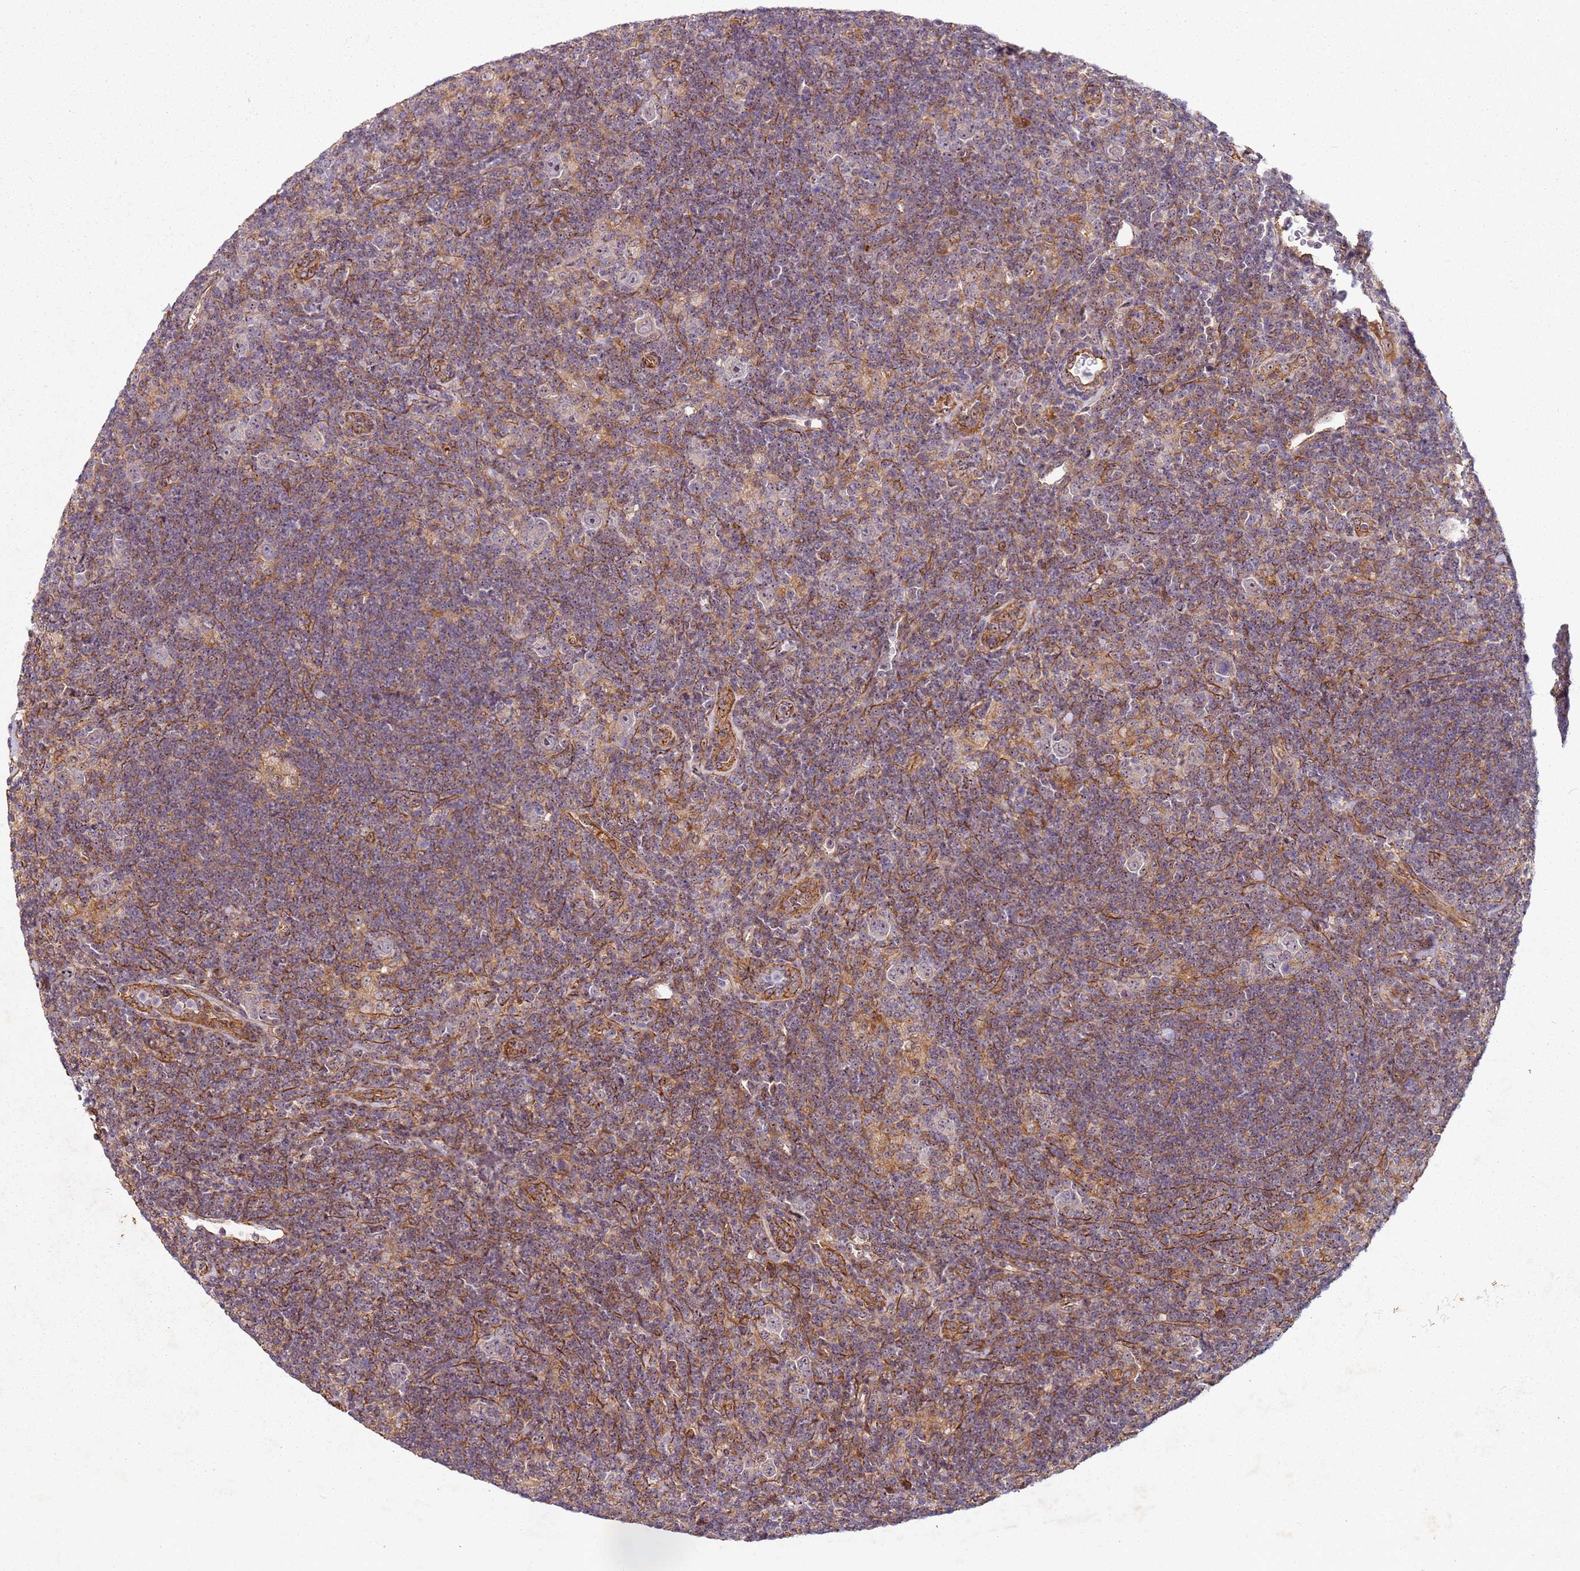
{"staining": {"intensity": "negative", "quantity": "none", "location": "none"}, "tissue": "lymphoma", "cell_type": "Tumor cells", "image_type": "cancer", "snomed": [{"axis": "morphology", "description": "Hodgkin's disease, NOS"}, {"axis": "topography", "description": "Lymph node"}], "caption": "Tumor cells show no significant protein staining in Hodgkin's disease.", "gene": "C2CD4B", "patient": {"sex": "female", "age": 57}}